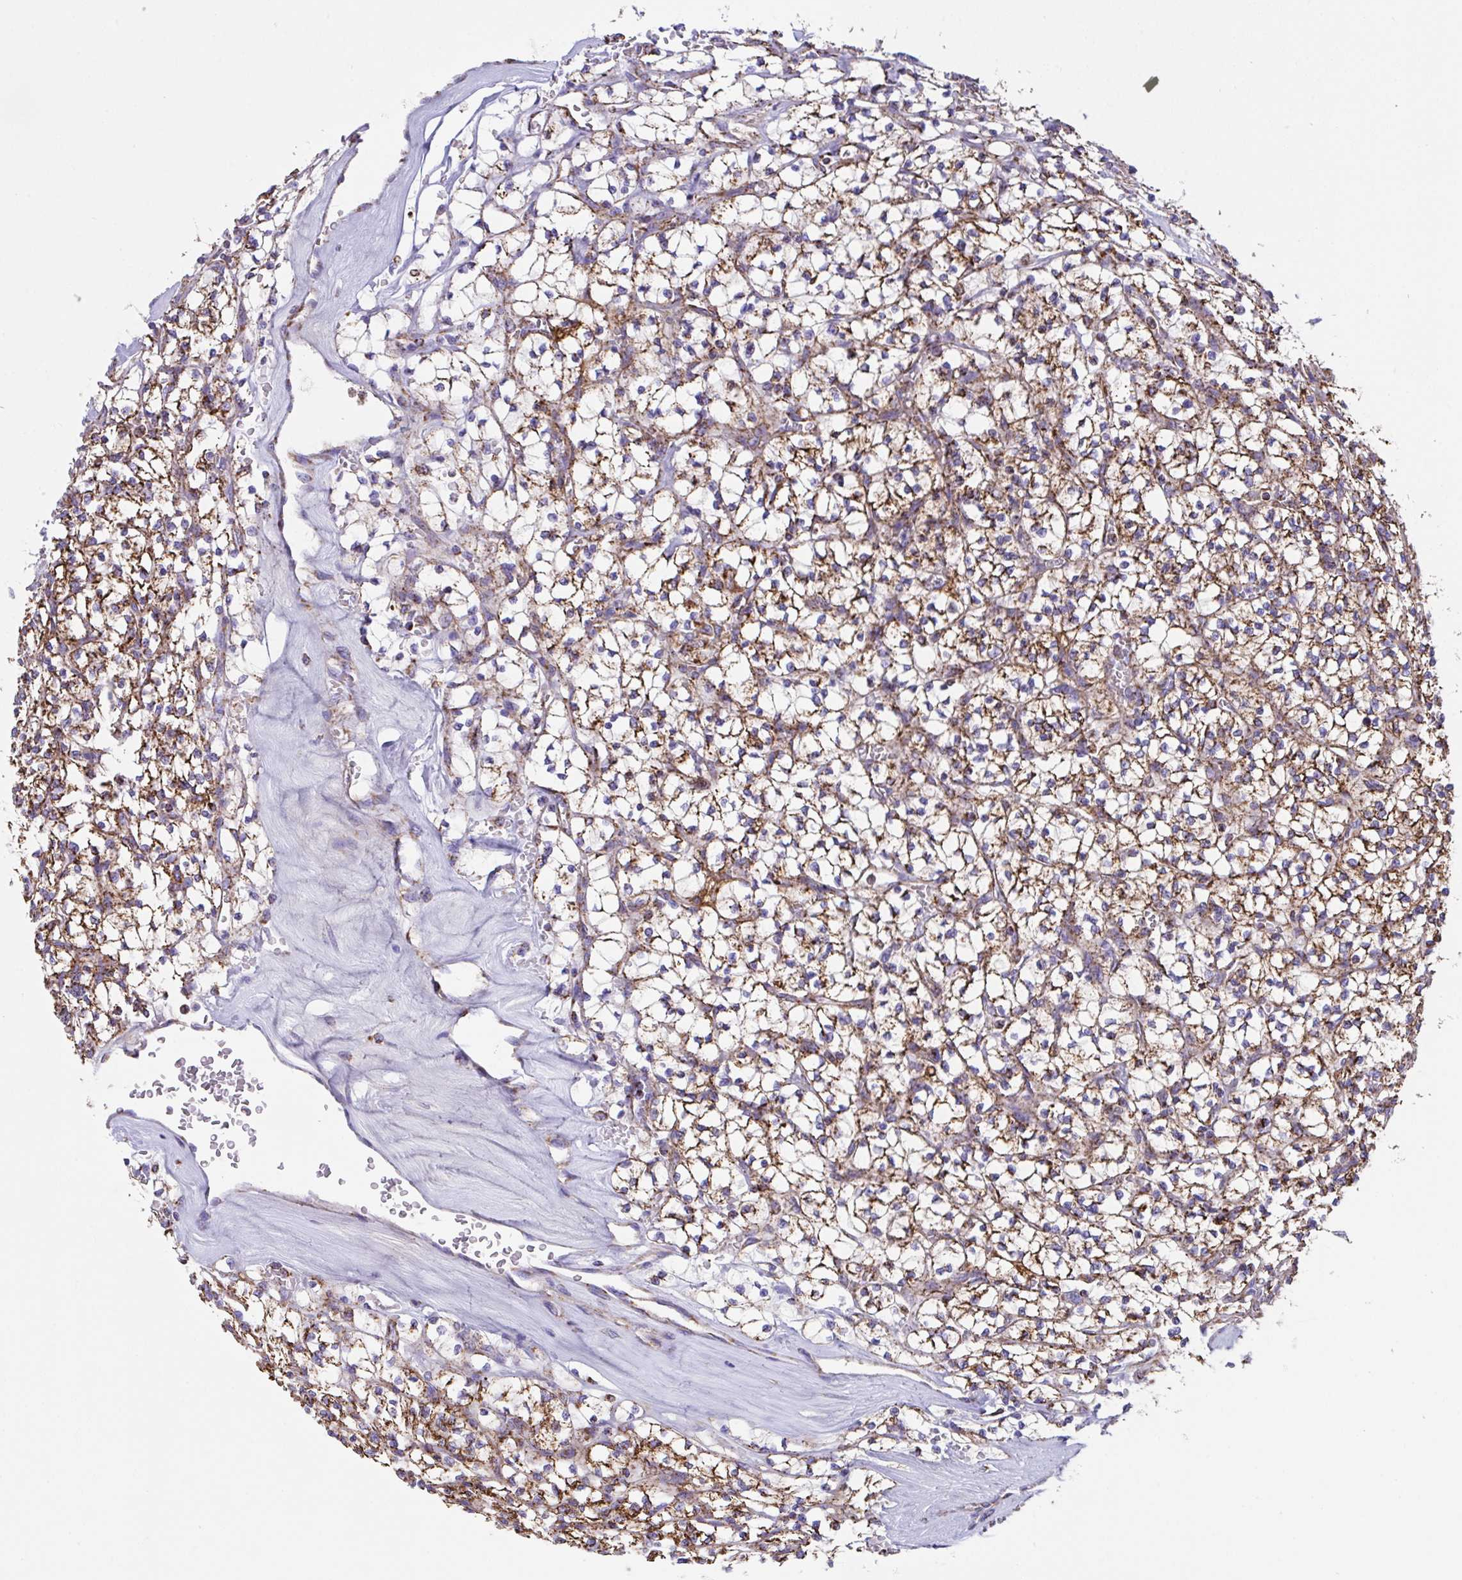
{"staining": {"intensity": "strong", "quantity": ">75%", "location": "cytoplasmic/membranous"}, "tissue": "renal cancer", "cell_type": "Tumor cells", "image_type": "cancer", "snomed": [{"axis": "morphology", "description": "Adenocarcinoma, NOS"}, {"axis": "topography", "description": "Kidney"}], "caption": "IHC of renal cancer (adenocarcinoma) exhibits high levels of strong cytoplasmic/membranous expression in about >75% of tumor cells.", "gene": "PCMTD2", "patient": {"sex": "female", "age": 64}}